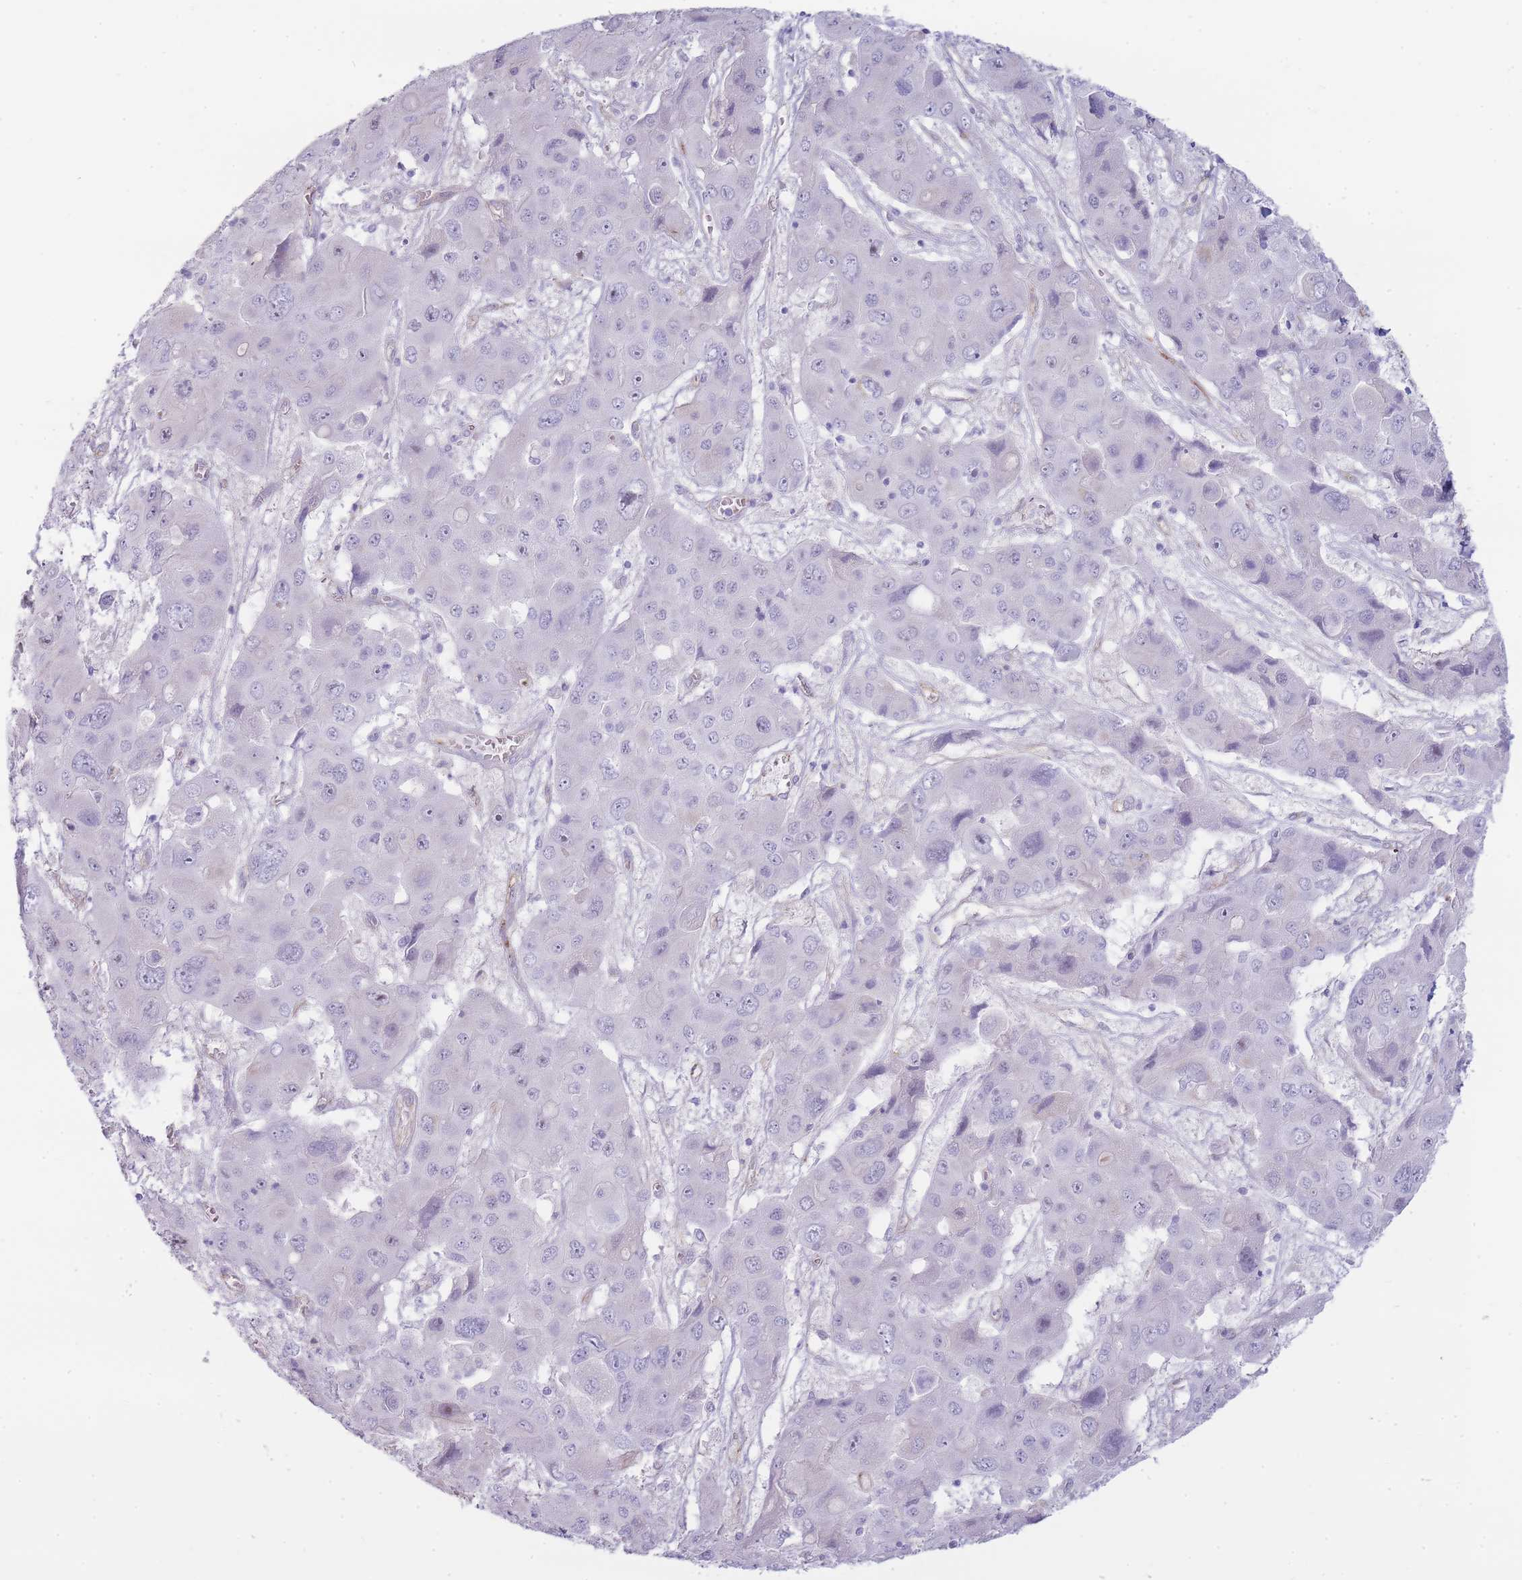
{"staining": {"intensity": "negative", "quantity": "none", "location": "none"}, "tissue": "liver cancer", "cell_type": "Tumor cells", "image_type": "cancer", "snomed": [{"axis": "morphology", "description": "Cholangiocarcinoma"}, {"axis": "topography", "description": "Liver"}], "caption": "Immunohistochemistry of human liver cancer reveals no staining in tumor cells.", "gene": "UTP14A", "patient": {"sex": "male", "age": 67}}